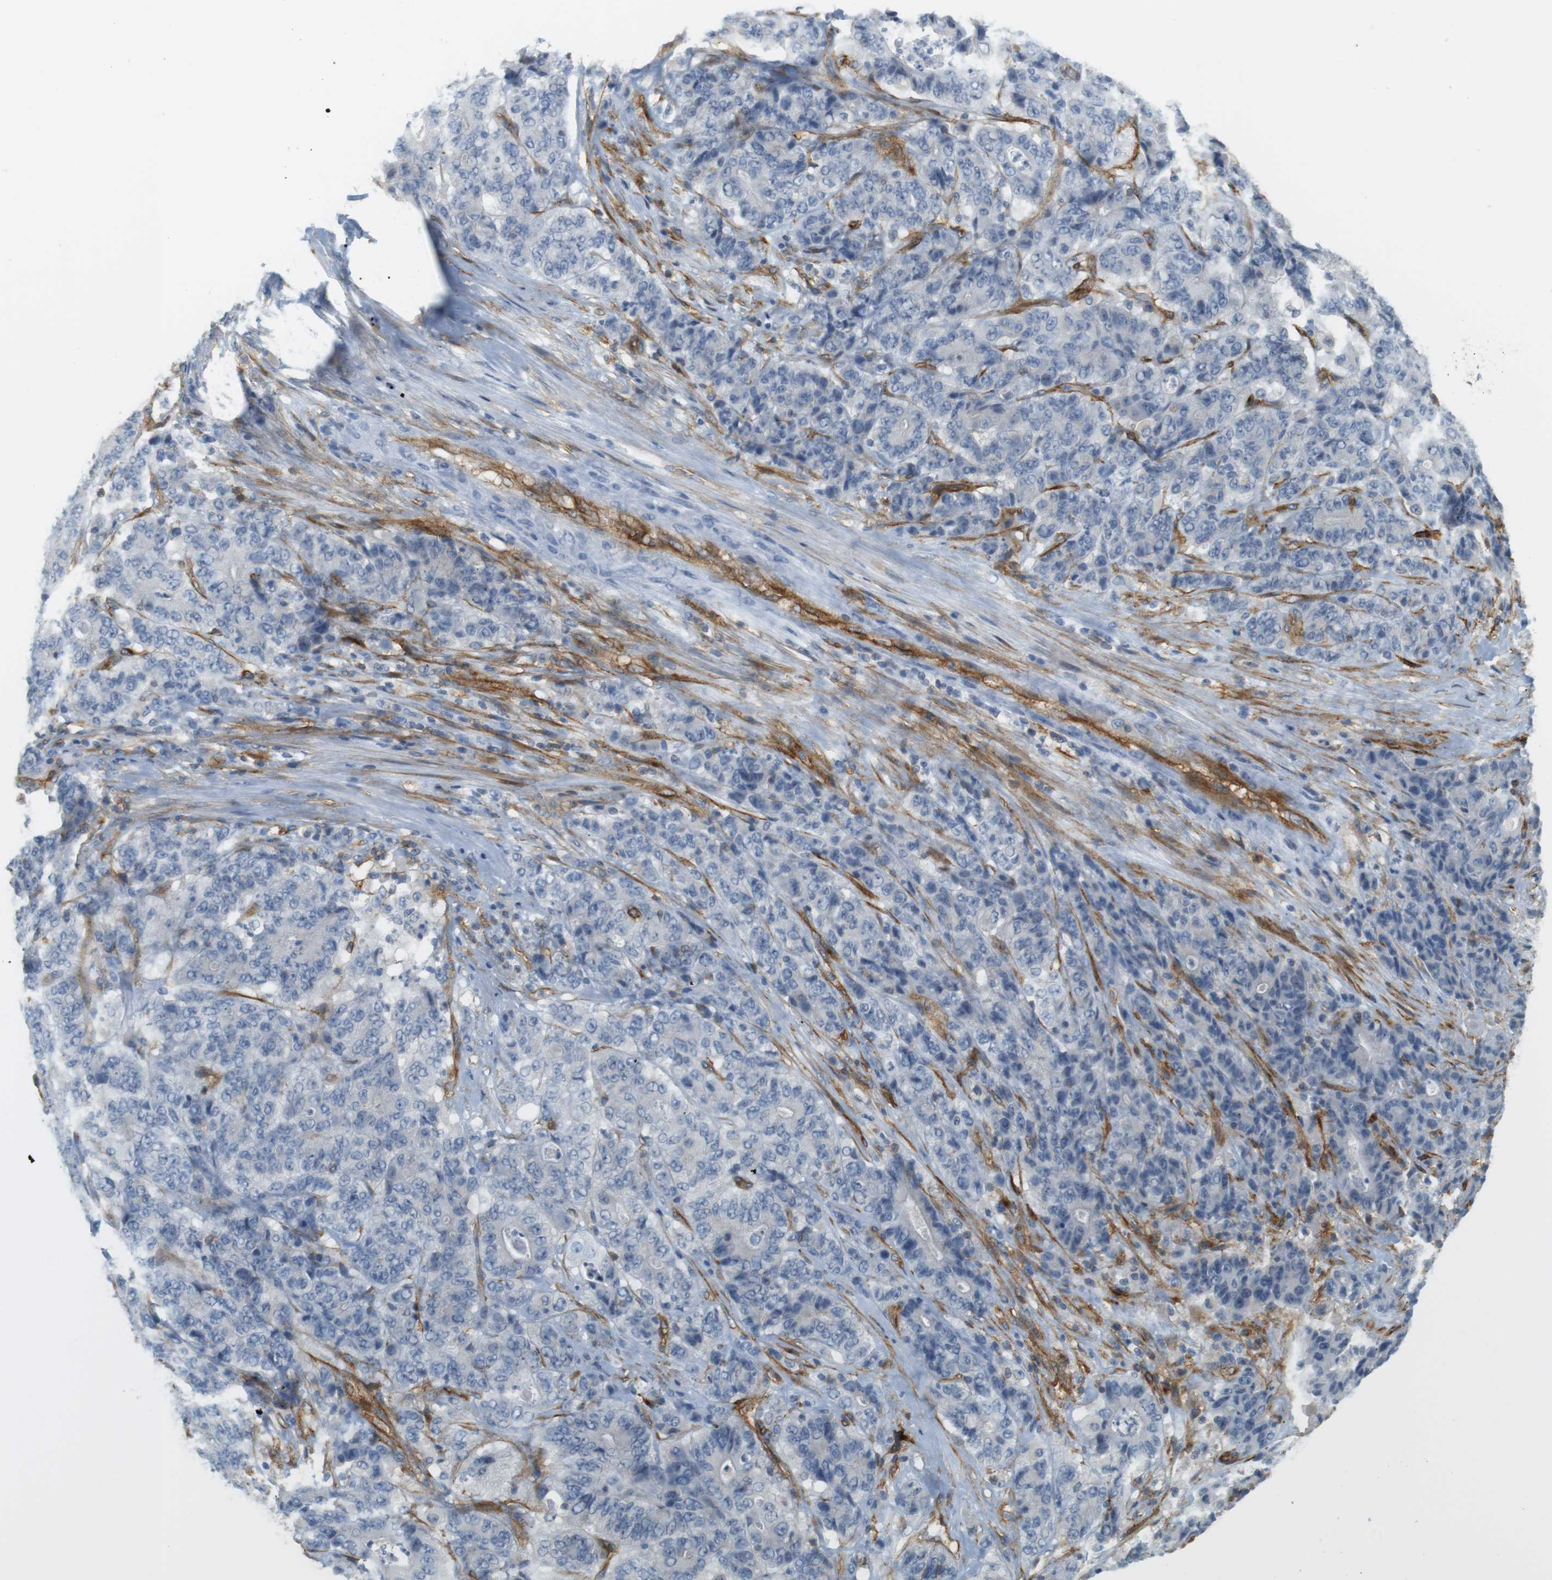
{"staining": {"intensity": "negative", "quantity": "none", "location": "none"}, "tissue": "stomach cancer", "cell_type": "Tumor cells", "image_type": "cancer", "snomed": [{"axis": "morphology", "description": "Adenocarcinoma, NOS"}, {"axis": "topography", "description": "Stomach"}], "caption": "Photomicrograph shows no significant protein staining in tumor cells of stomach cancer (adenocarcinoma). (DAB (3,3'-diaminobenzidine) IHC visualized using brightfield microscopy, high magnification).", "gene": "F2R", "patient": {"sex": "female", "age": 73}}